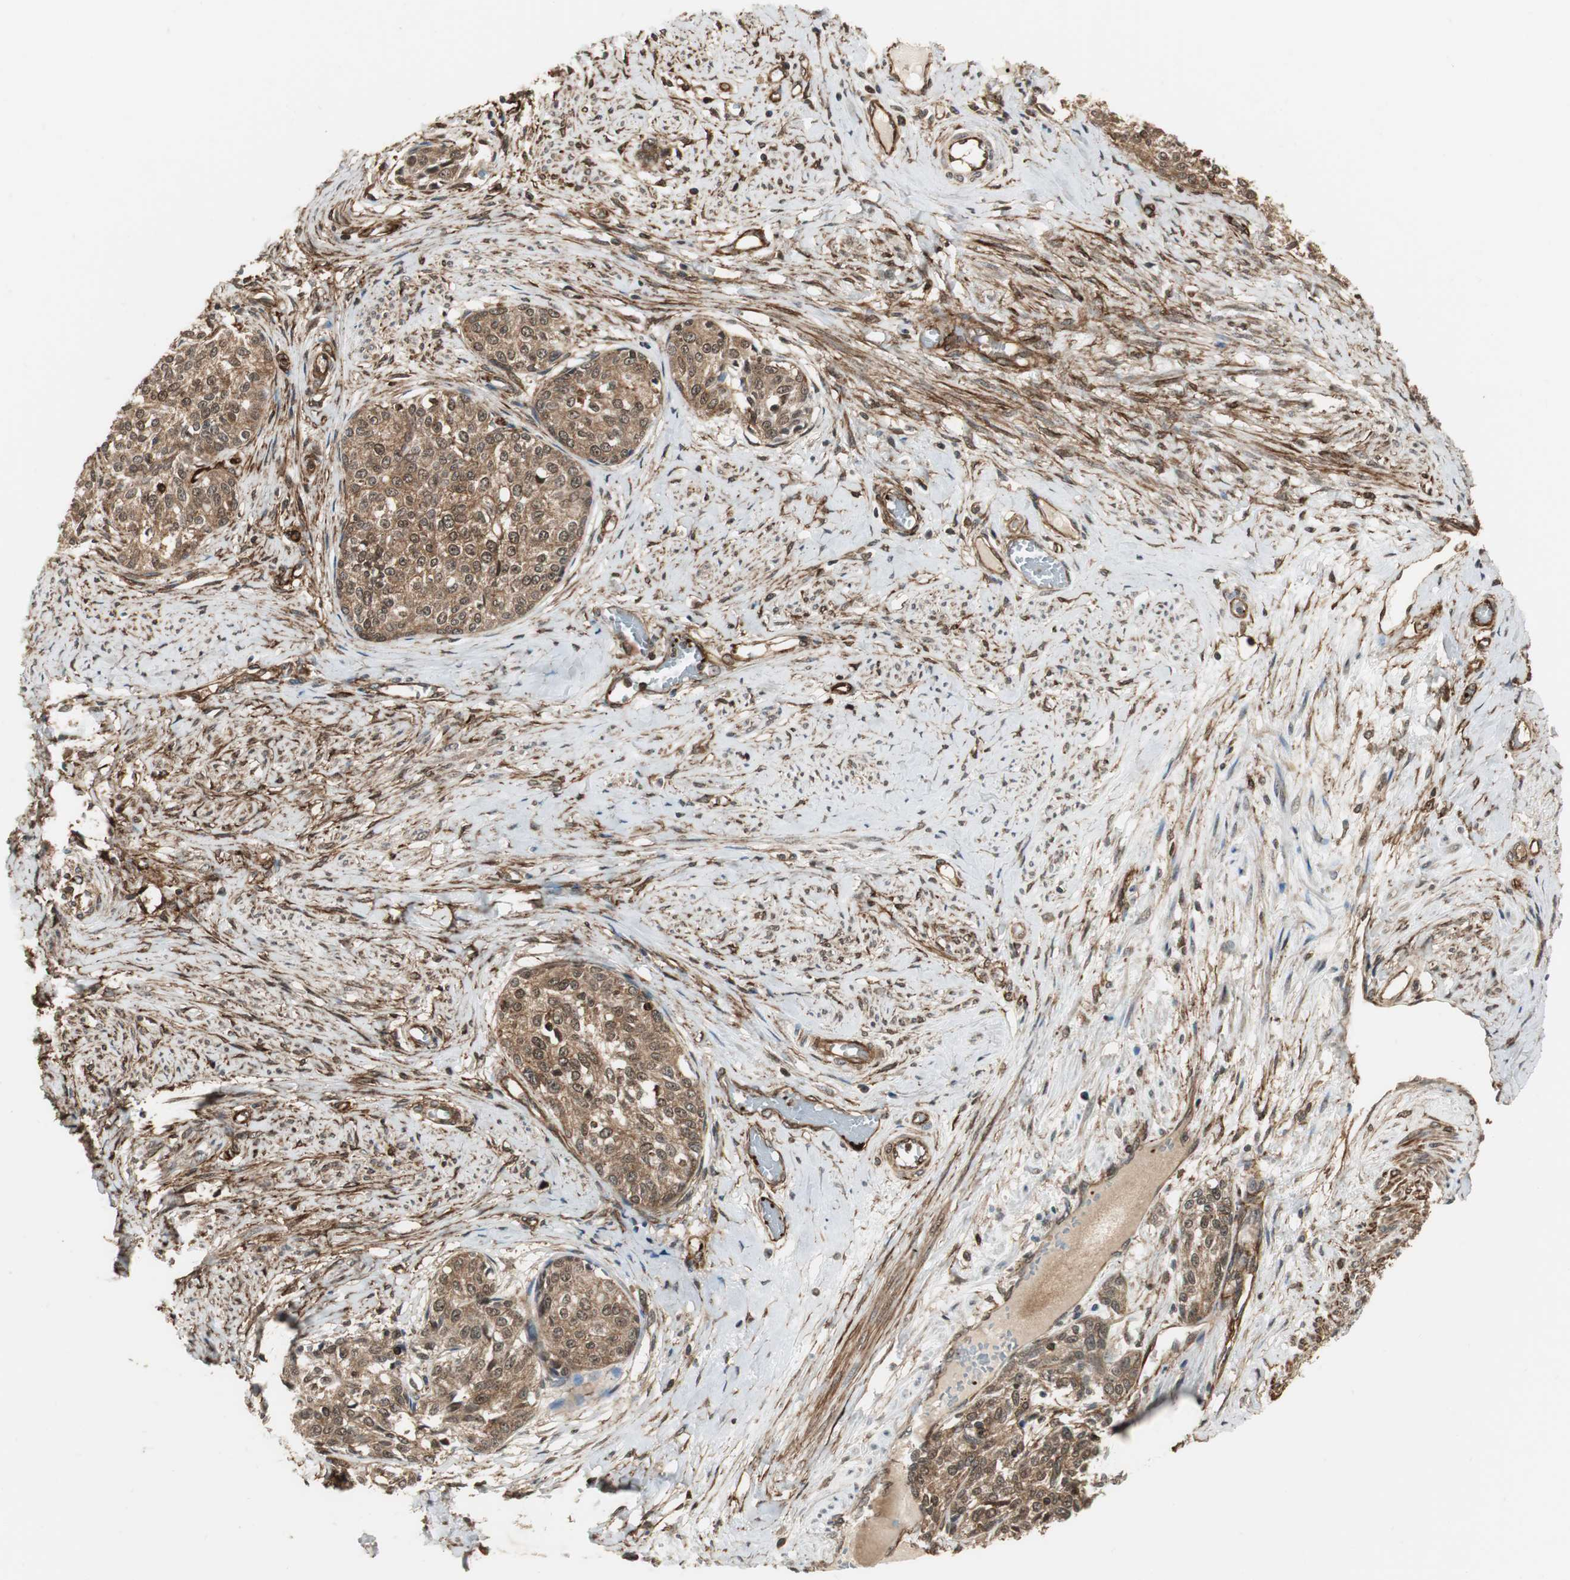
{"staining": {"intensity": "moderate", "quantity": ">75%", "location": "cytoplasmic/membranous"}, "tissue": "cervical cancer", "cell_type": "Tumor cells", "image_type": "cancer", "snomed": [{"axis": "morphology", "description": "Squamous cell carcinoma, NOS"}, {"axis": "morphology", "description": "Adenocarcinoma, NOS"}, {"axis": "topography", "description": "Cervix"}], "caption": "A photomicrograph of human cervical squamous cell carcinoma stained for a protein demonstrates moderate cytoplasmic/membranous brown staining in tumor cells.", "gene": "PTPN11", "patient": {"sex": "female", "age": 52}}